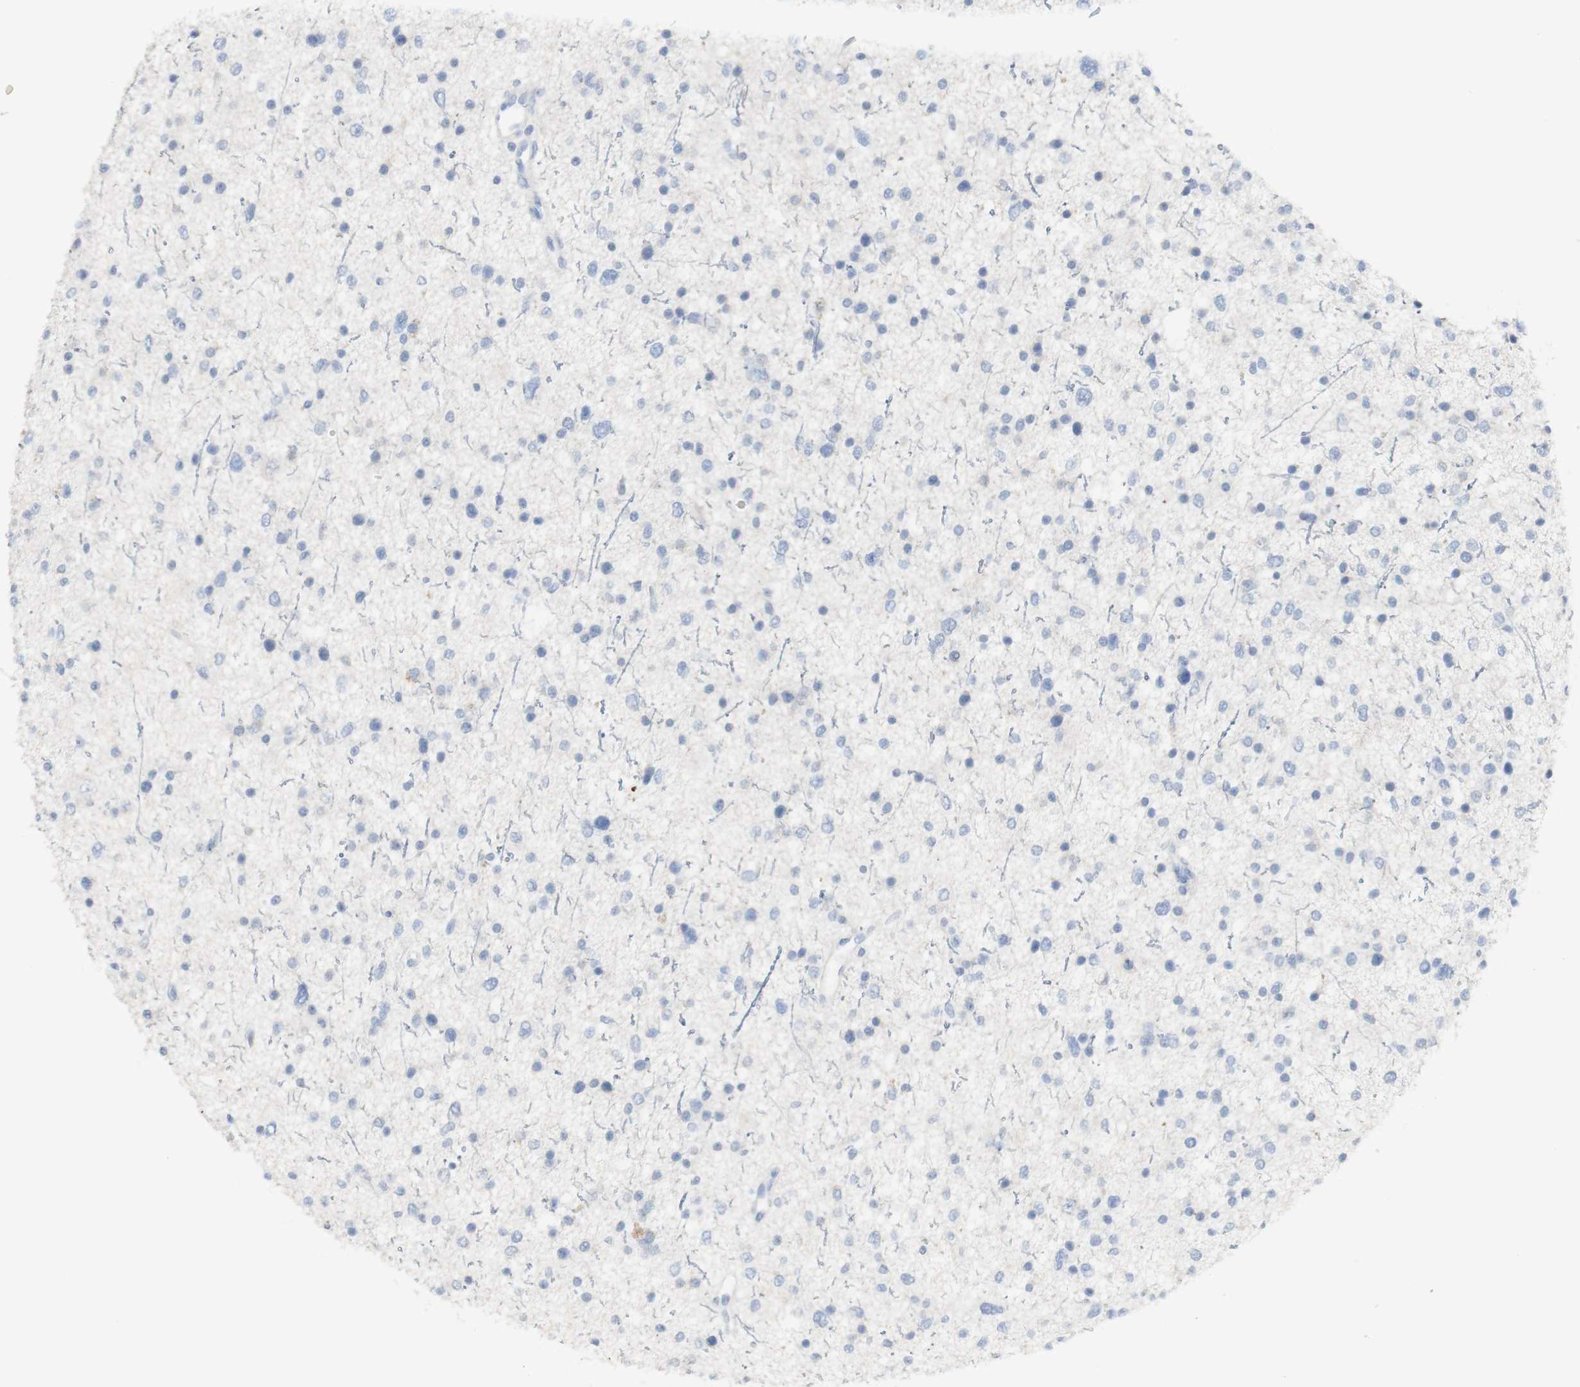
{"staining": {"intensity": "negative", "quantity": "none", "location": "none"}, "tissue": "glioma", "cell_type": "Tumor cells", "image_type": "cancer", "snomed": [{"axis": "morphology", "description": "Glioma, malignant, Low grade"}, {"axis": "topography", "description": "Brain"}], "caption": "There is no significant positivity in tumor cells of glioma.", "gene": "CD207", "patient": {"sex": "female", "age": 37}}